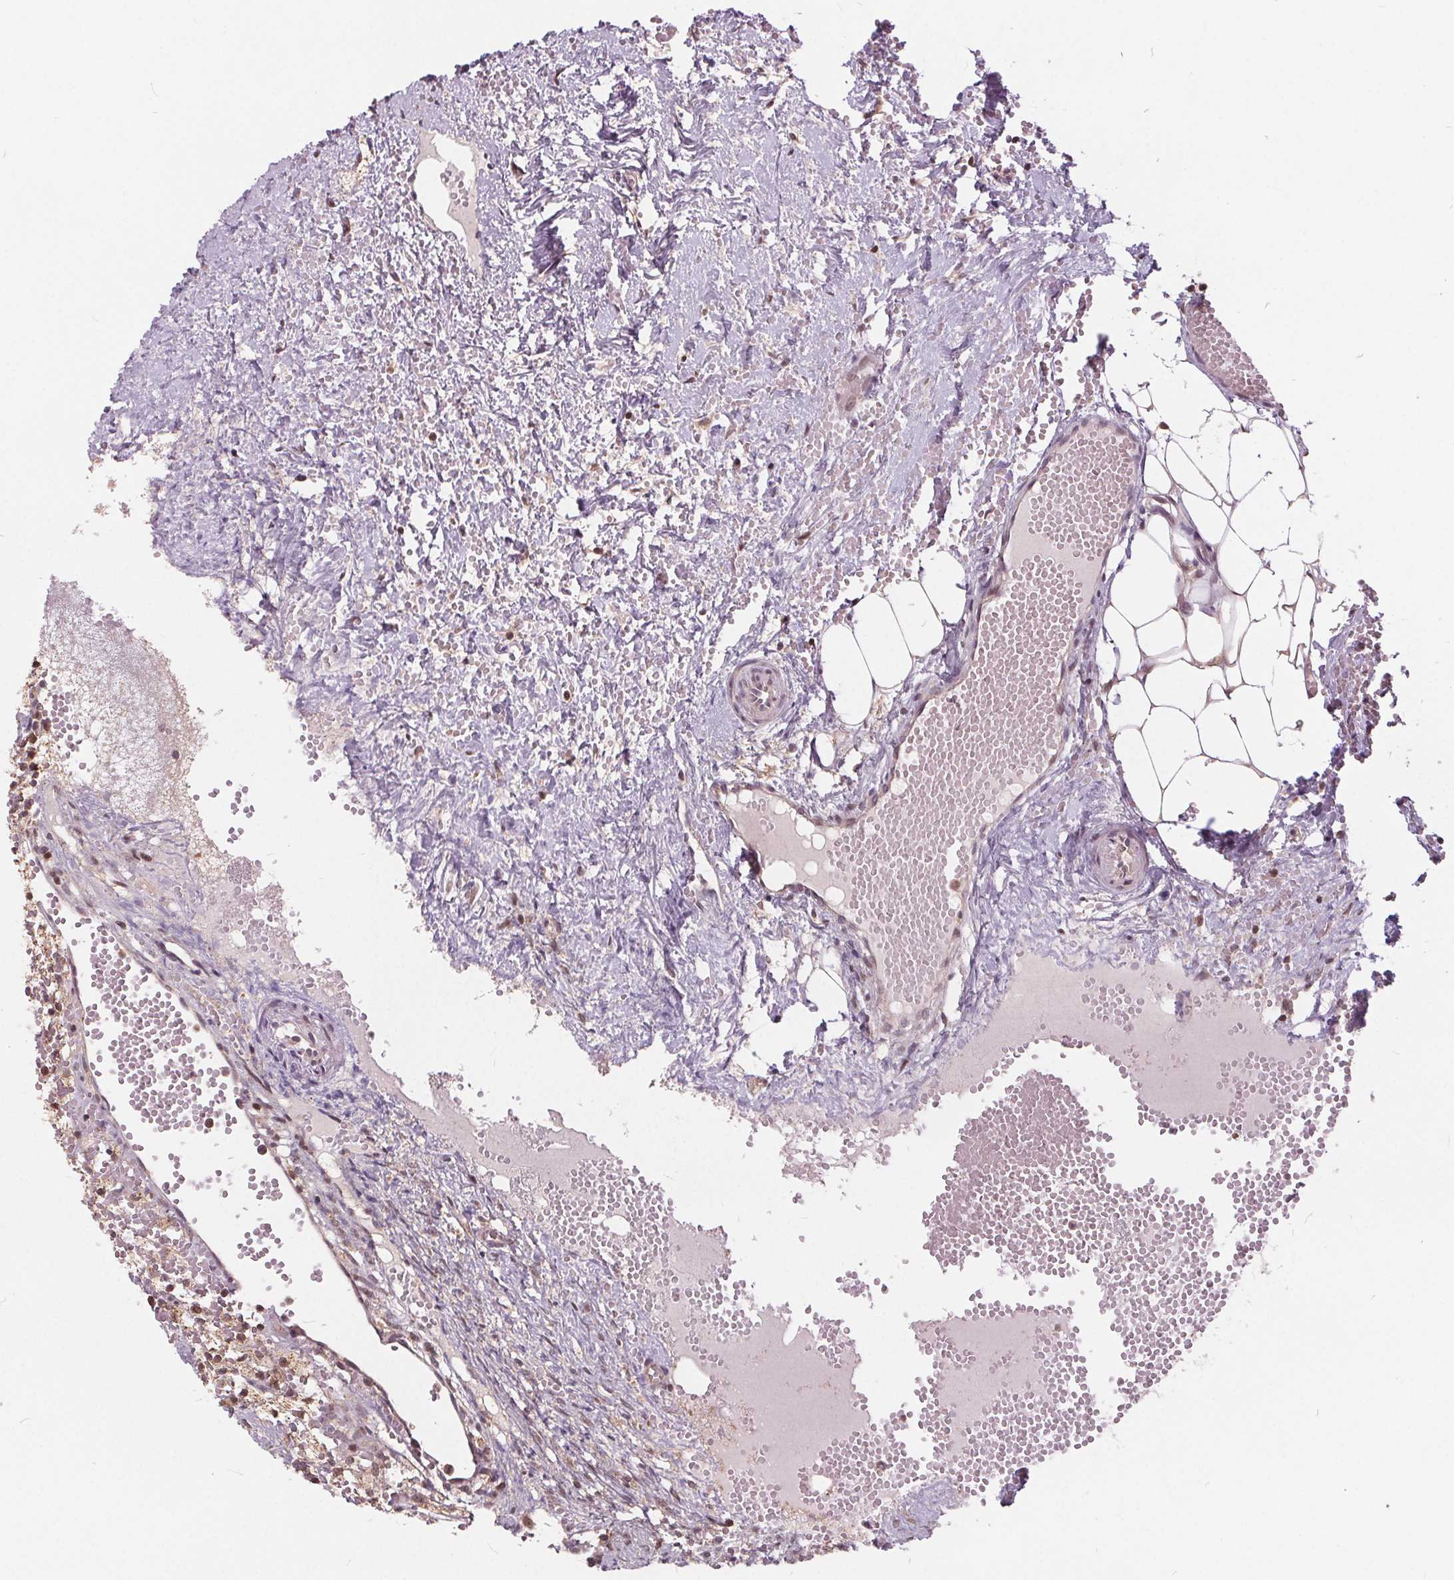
{"staining": {"intensity": "moderate", "quantity": "25%-75%", "location": "cytoplasmic/membranous,nuclear"}, "tissue": "ovary", "cell_type": "Ovarian stroma cells", "image_type": "normal", "snomed": [{"axis": "morphology", "description": "Normal tissue, NOS"}, {"axis": "topography", "description": "Ovary"}], "caption": "The photomicrograph reveals staining of benign ovary, revealing moderate cytoplasmic/membranous,nuclear protein positivity (brown color) within ovarian stroma cells.", "gene": "HIF1AN", "patient": {"sex": "female", "age": 46}}